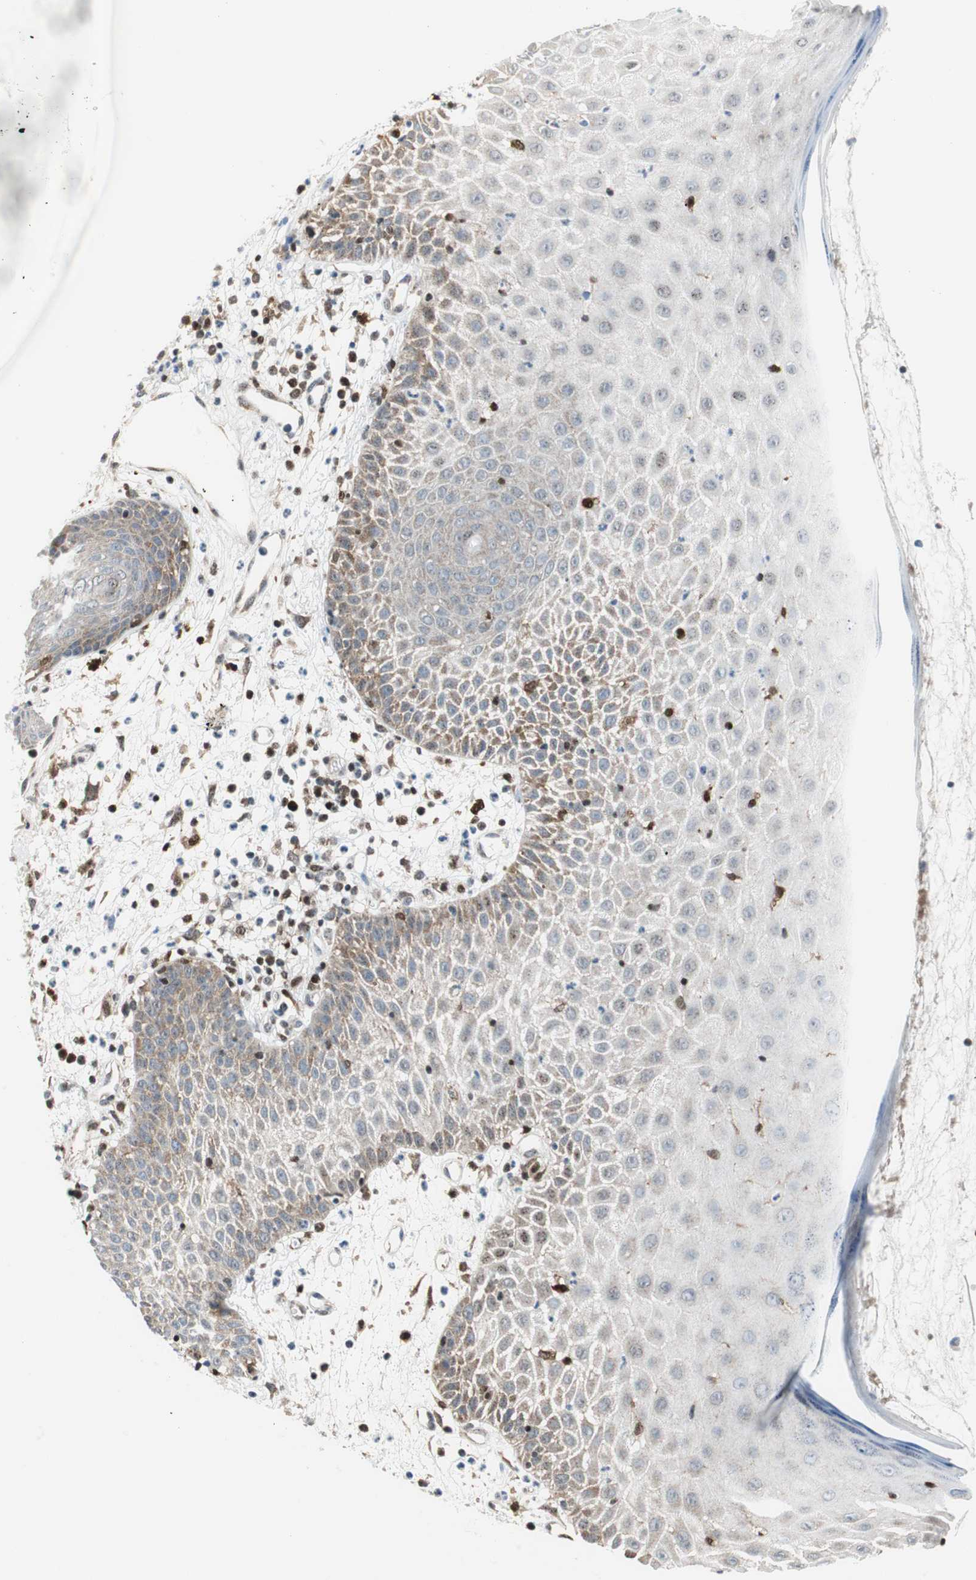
{"staining": {"intensity": "moderate", "quantity": "25%-75%", "location": "cytoplasmic/membranous"}, "tissue": "skin cancer", "cell_type": "Tumor cells", "image_type": "cancer", "snomed": [{"axis": "morphology", "description": "Squamous cell carcinoma, NOS"}, {"axis": "topography", "description": "Skin"}], "caption": "Tumor cells show medium levels of moderate cytoplasmic/membranous staining in about 25%-75% of cells in skin cancer (squamous cell carcinoma).", "gene": "RGS10", "patient": {"sex": "female", "age": 78}}